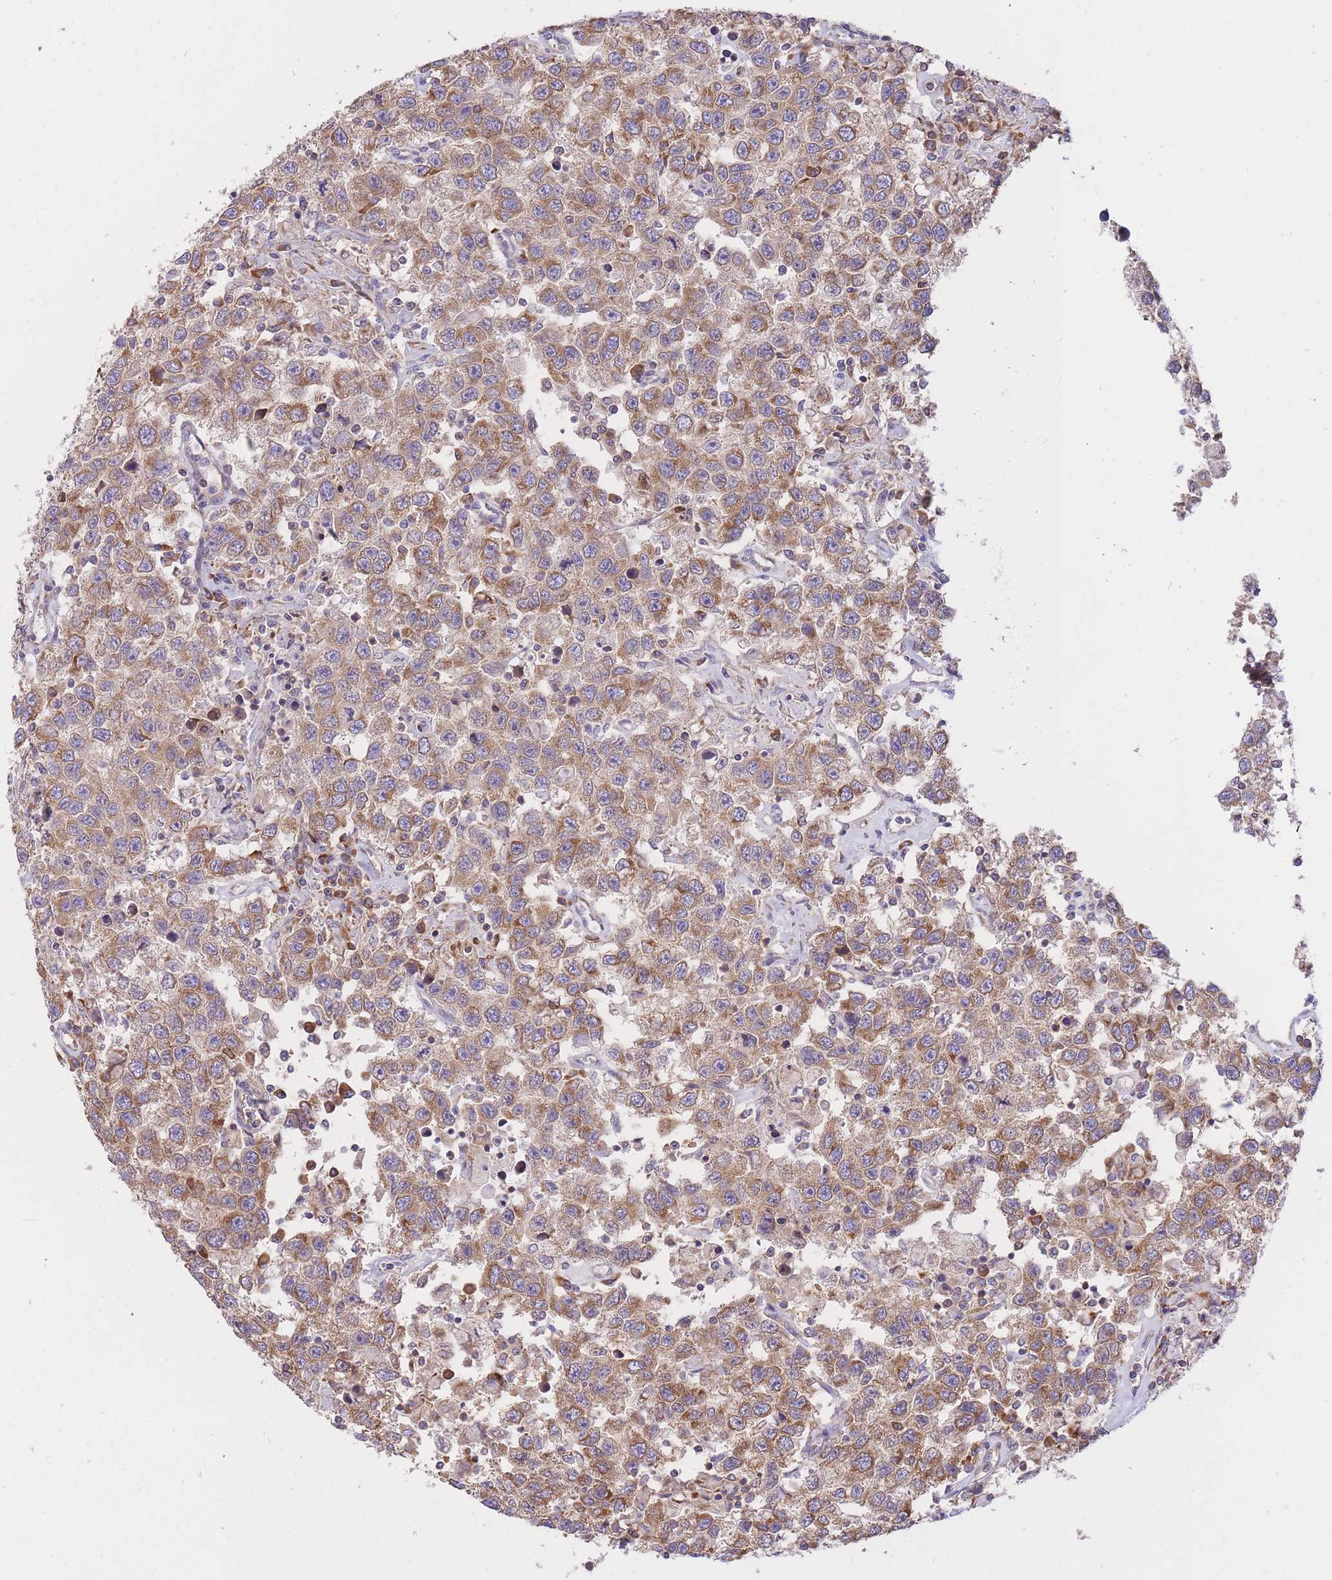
{"staining": {"intensity": "moderate", "quantity": ">75%", "location": "cytoplasmic/membranous"}, "tissue": "testis cancer", "cell_type": "Tumor cells", "image_type": "cancer", "snomed": [{"axis": "morphology", "description": "Seminoma, NOS"}, {"axis": "topography", "description": "Testis"}], "caption": "An IHC photomicrograph of tumor tissue is shown. Protein staining in brown shows moderate cytoplasmic/membranous positivity in testis cancer within tumor cells.", "gene": "GBP7", "patient": {"sex": "male", "age": 41}}